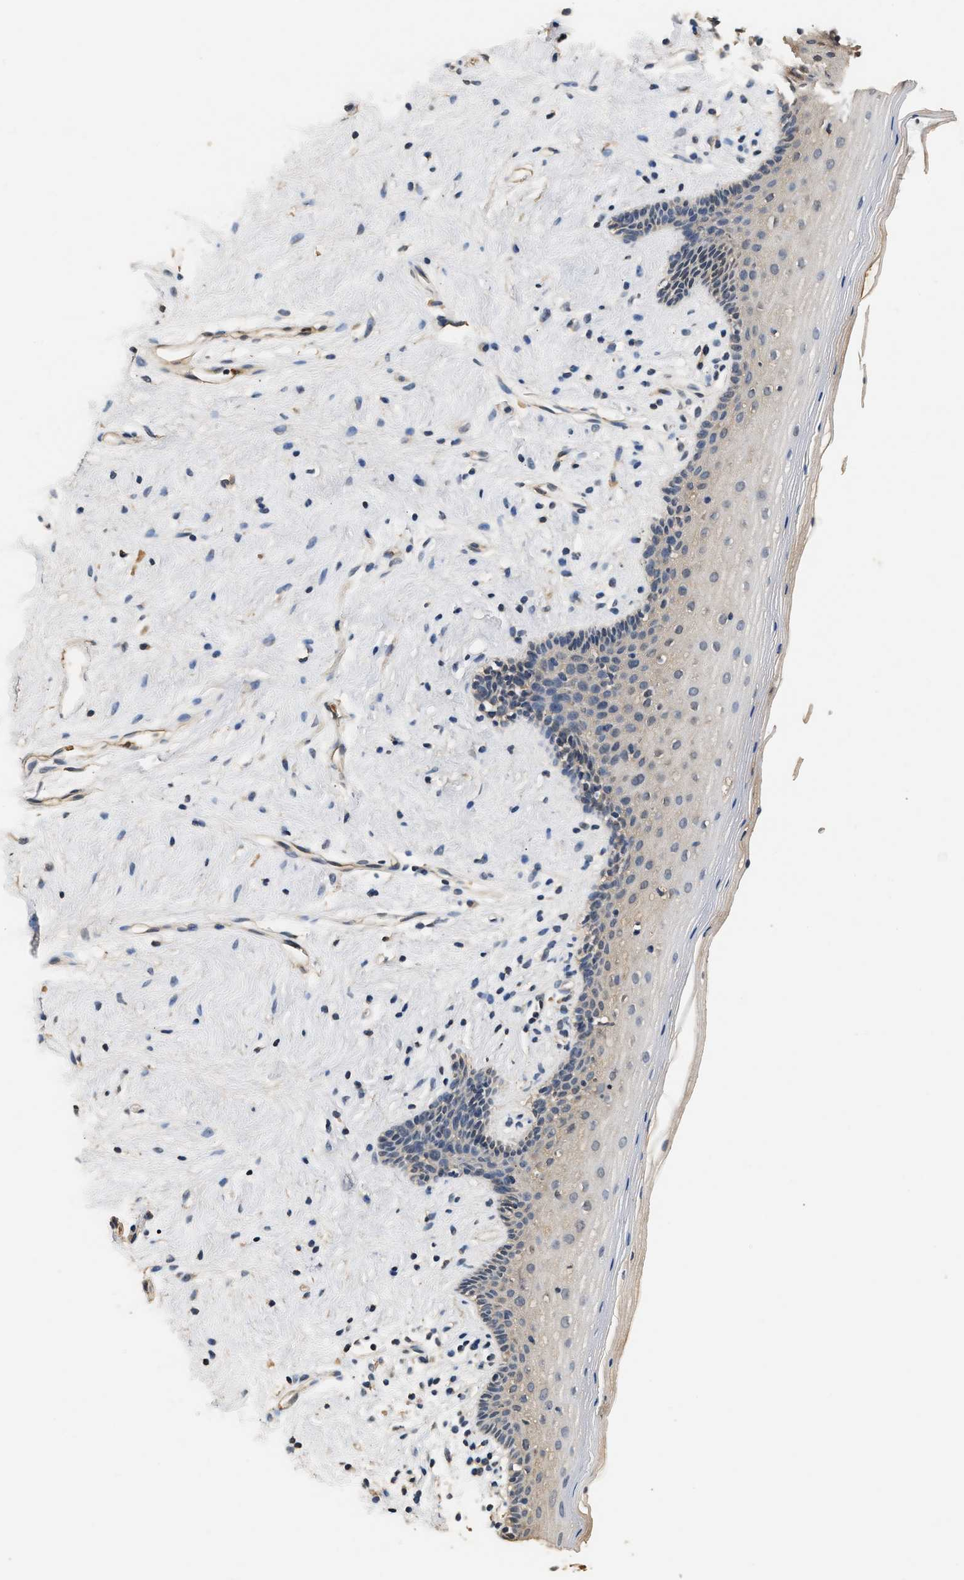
{"staining": {"intensity": "negative", "quantity": "none", "location": "none"}, "tissue": "vagina", "cell_type": "Squamous epithelial cells", "image_type": "normal", "snomed": [{"axis": "morphology", "description": "Normal tissue, NOS"}, {"axis": "topography", "description": "Vagina"}], "caption": "Immunohistochemistry (IHC) histopathology image of benign vagina: human vagina stained with DAB exhibits no significant protein positivity in squamous epithelial cells. (DAB immunohistochemistry, high magnification).", "gene": "GPI", "patient": {"sex": "female", "age": 44}}